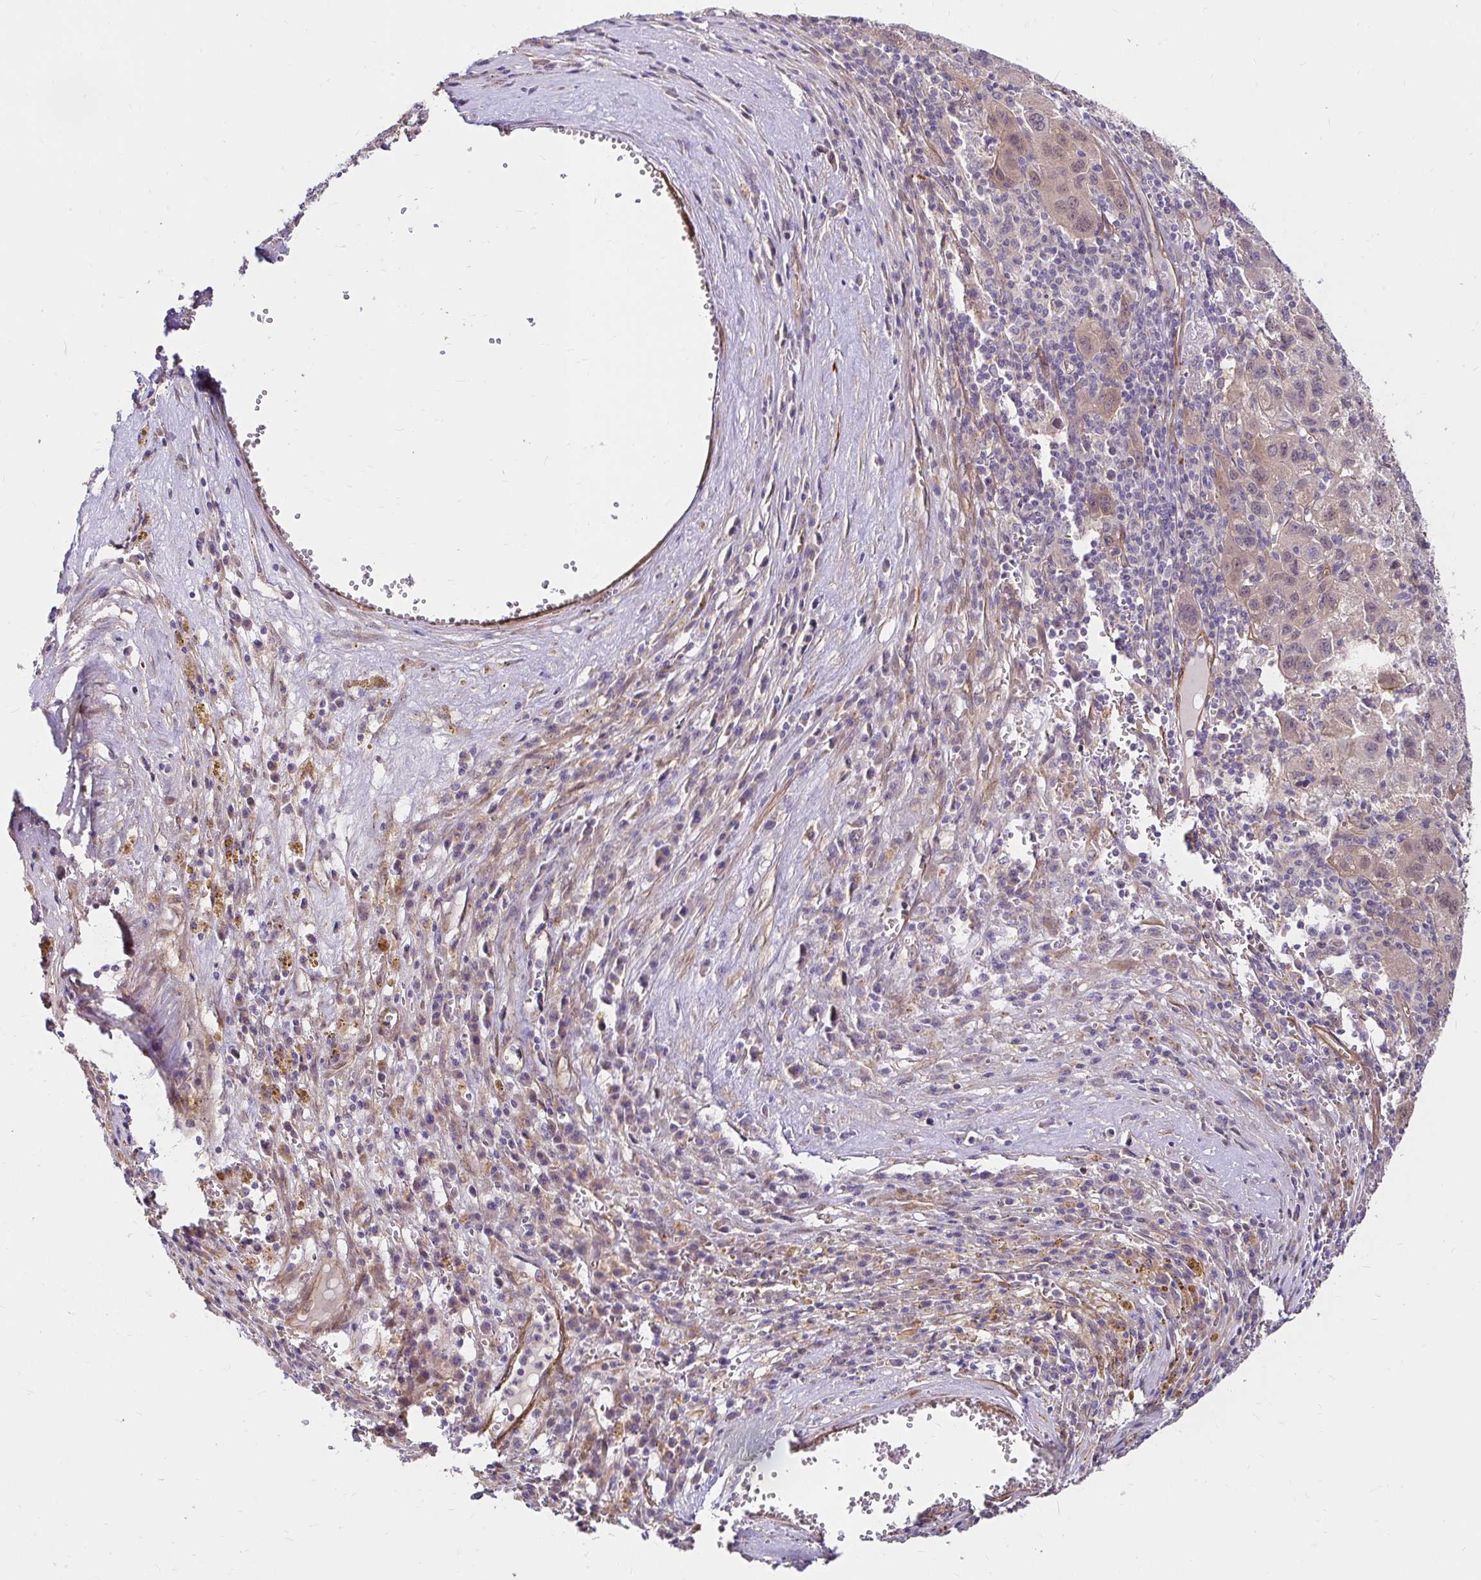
{"staining": {"intensity": "weak", "quantity": "<25%", "location": "cytoplasmic/membranous"}, "tissue": "liver cancer", "cell_type": "Tumor cells", "image_type": "cancer", "snomed": [{"axis": "morphology", "description": "Carcinoma, Hepatocellular, NOS"}, {"axis": "topography", "description": "Liver"}], "caption": "The histopathology image reveals no staining of tumor cells in liver cancer (hepatocellular carcinoma).", "gene": "YAP1", "patient": {"sex": "female", "age": 77}}